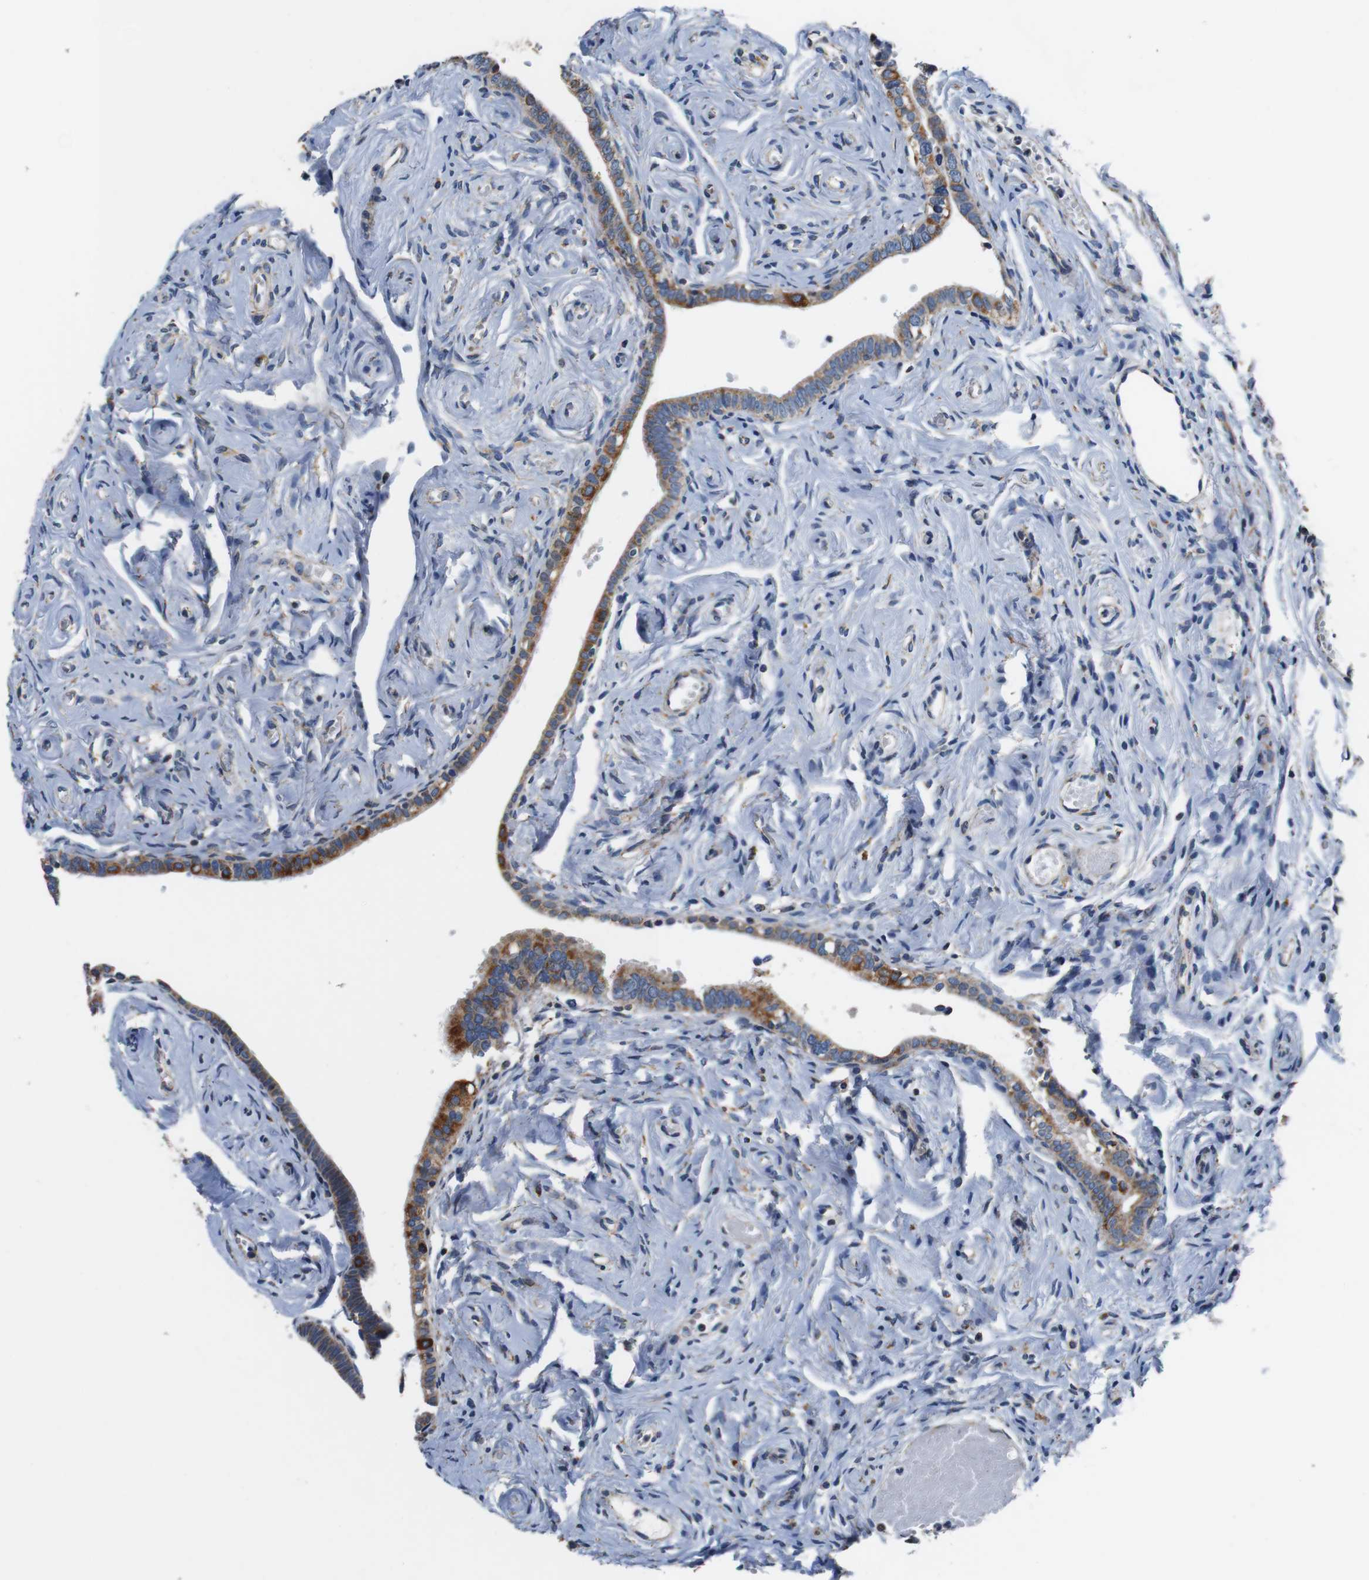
{"staining": {"intensity": "moderate", "quantity": ">75%", "location": "cytoplasmic/membranous"}, "tissue": "fallopian tube", "cell_type": "Glandular cells", "image_type": "normal", "snomed": [{"axis": "morphology", "description": "Normal tissue, NOS"}, {"axis": "topography", "description": "Fallopian tube"}], "caption": "A histopathology image showing moderate cytoplasmic/membranous expression in about >75% of glandular cells in unremarkable fallopian tube, as visualized by brown immunohistochemical staining.", "gene": "LRP4", "patient": {"sex": "female", "age": 71}}